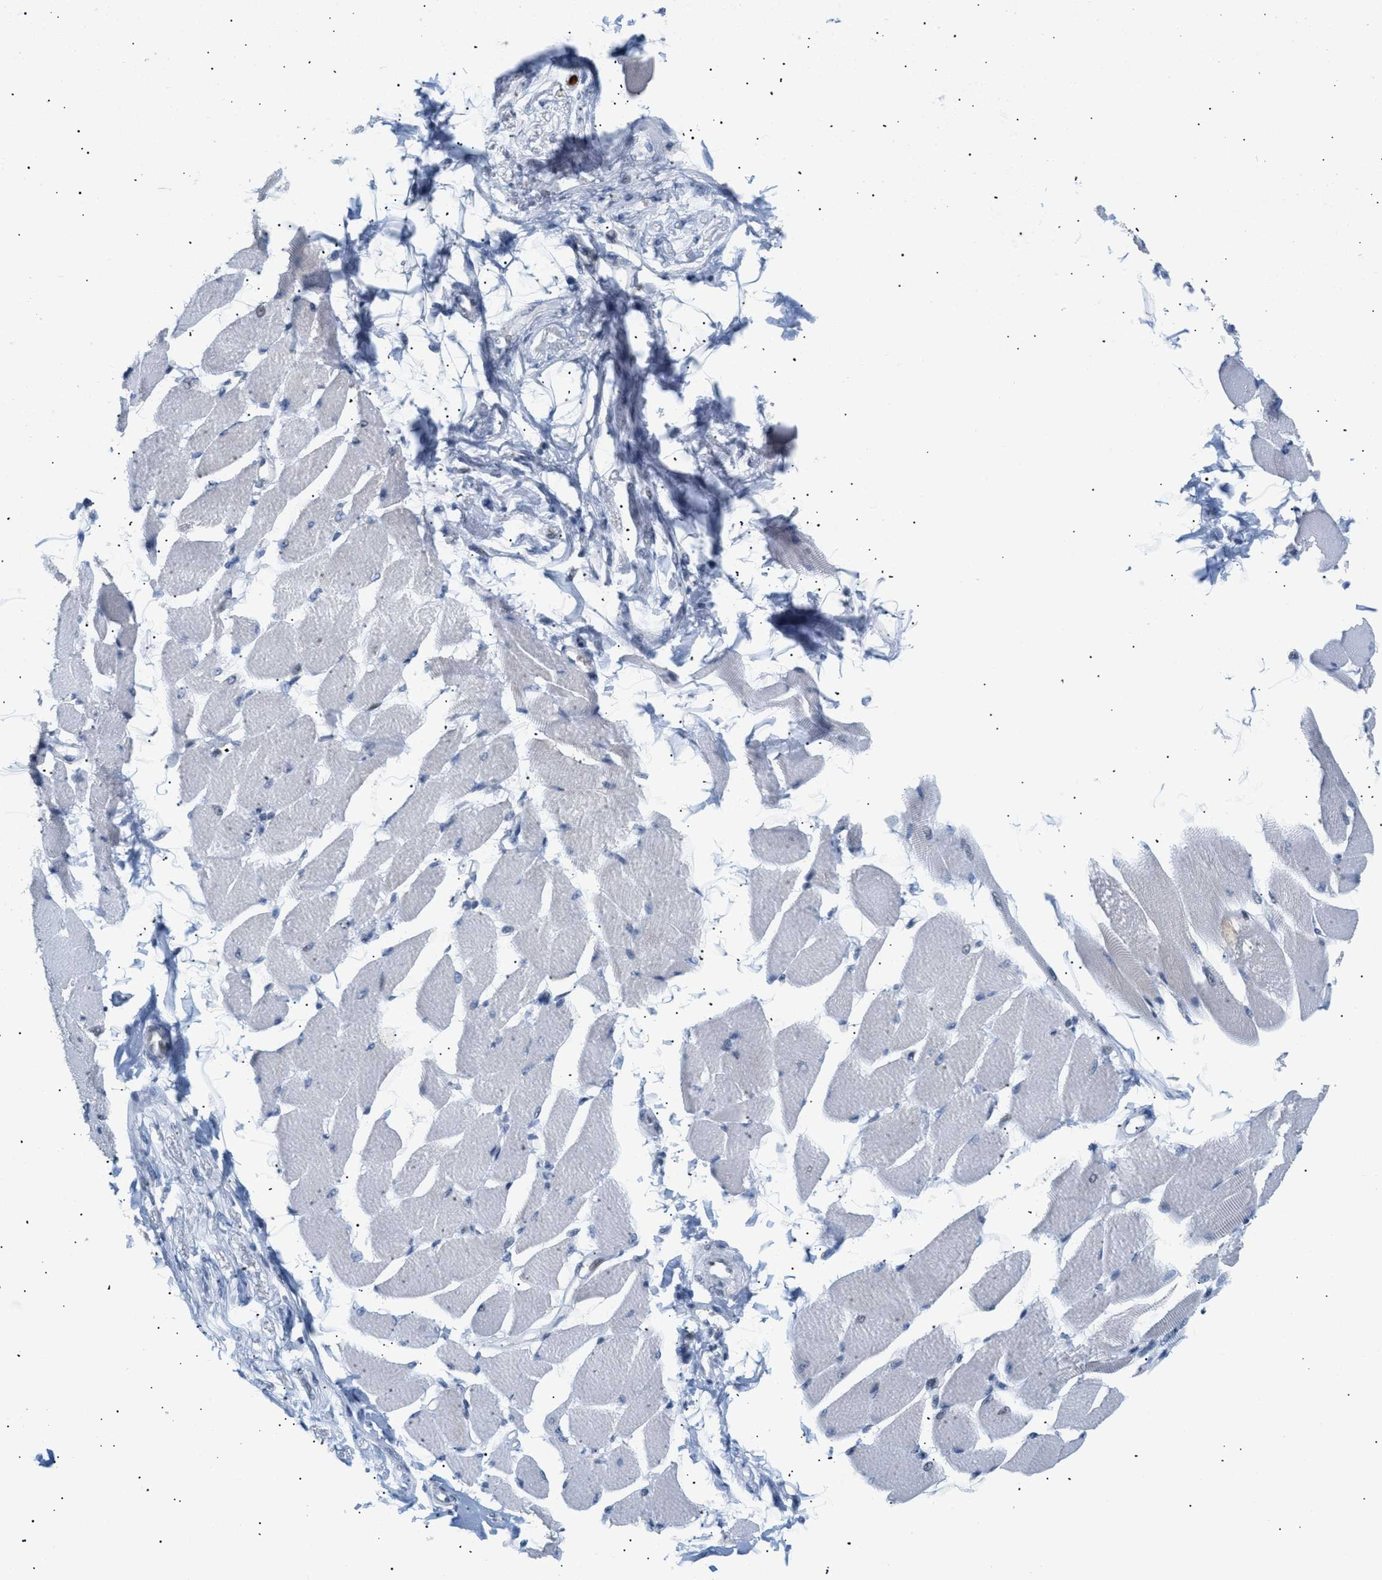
{"staining": {"intensity": "negative", "quantity": "none", "location": "none"}, "tissue": "skeletal muscle", "cell_type": "Myocytes", "image_type": "normal", "snomed": [{"axis": "morphology", "description": "Normal tissue, NOS"}, {"axis": "topography", "description": "Skeletal muscle"}, {"axis": "topography", "description": "Peripheral nerve tissue"}], "caption": "DAB (3,3'-diaminobenzidine) immunohistochemical staining of benign skeletal muscle reveals no significant positivity in myocytes. The staining was performed using DAB to visualize the protein expression in brown, while the nuclei were stained in blue with hematoxylin (Magnification: 20x).", "gene": "PPARD", "patient": {"sex": "female", "age": 84}}